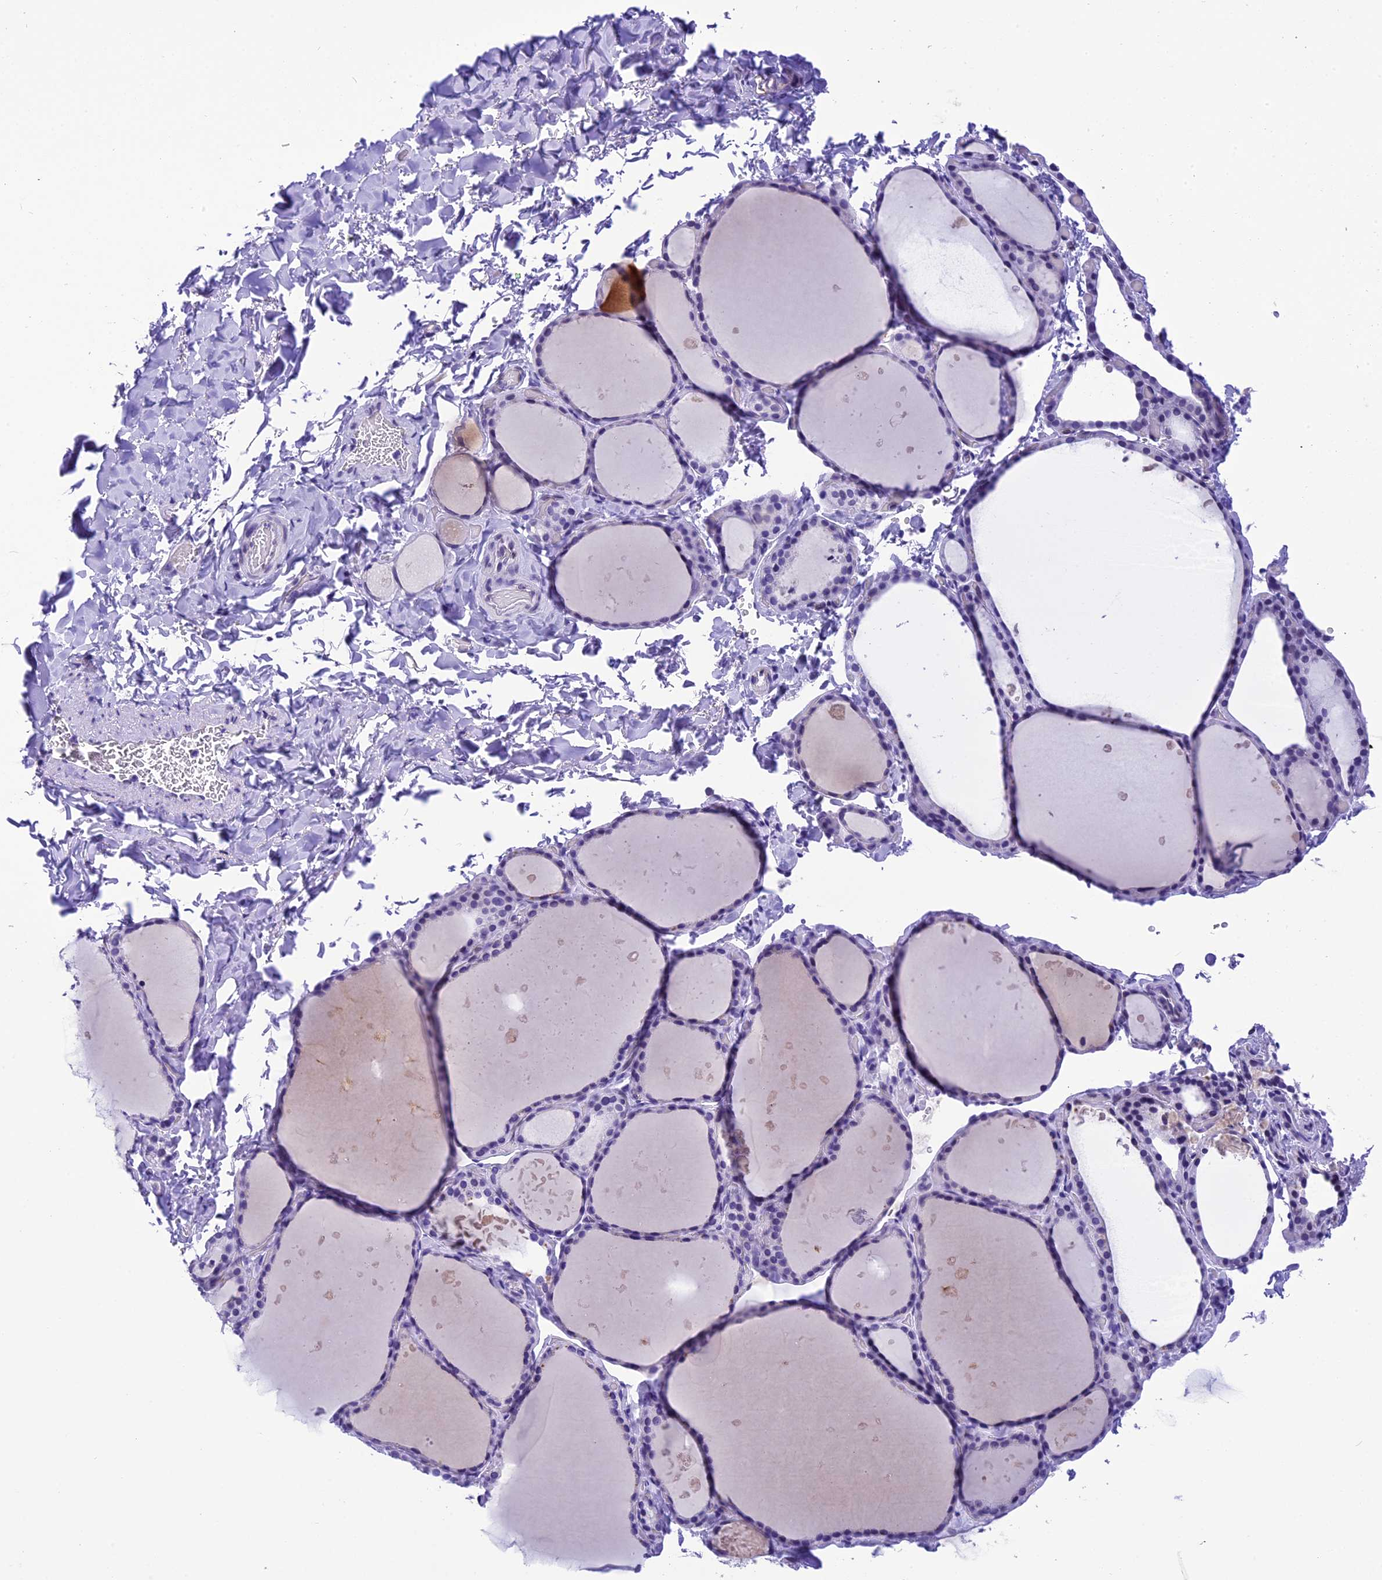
{"staining": {"intensity": "weak", "quantity": "<25%", "location": "cytoplasmic/membranous"}, "tissue": "thyroid gland", "cell_type": "Glandular cells", "image_type": "normal", "snomed": [{"axis": "morphology", "description": "Normal tissue, NOS"}, {"axis": "topography", "description": "Thyroid gland"}], "caption": "A high-resolution photomicrograph shows immunohistochemistry staining of normal thyroid gland, which displays no significant expression in glandular cells. (IHC, brightfield microscopy, high magnification).", "gene": "METTL25", "patient": {"sex": "female", "age": 44}}